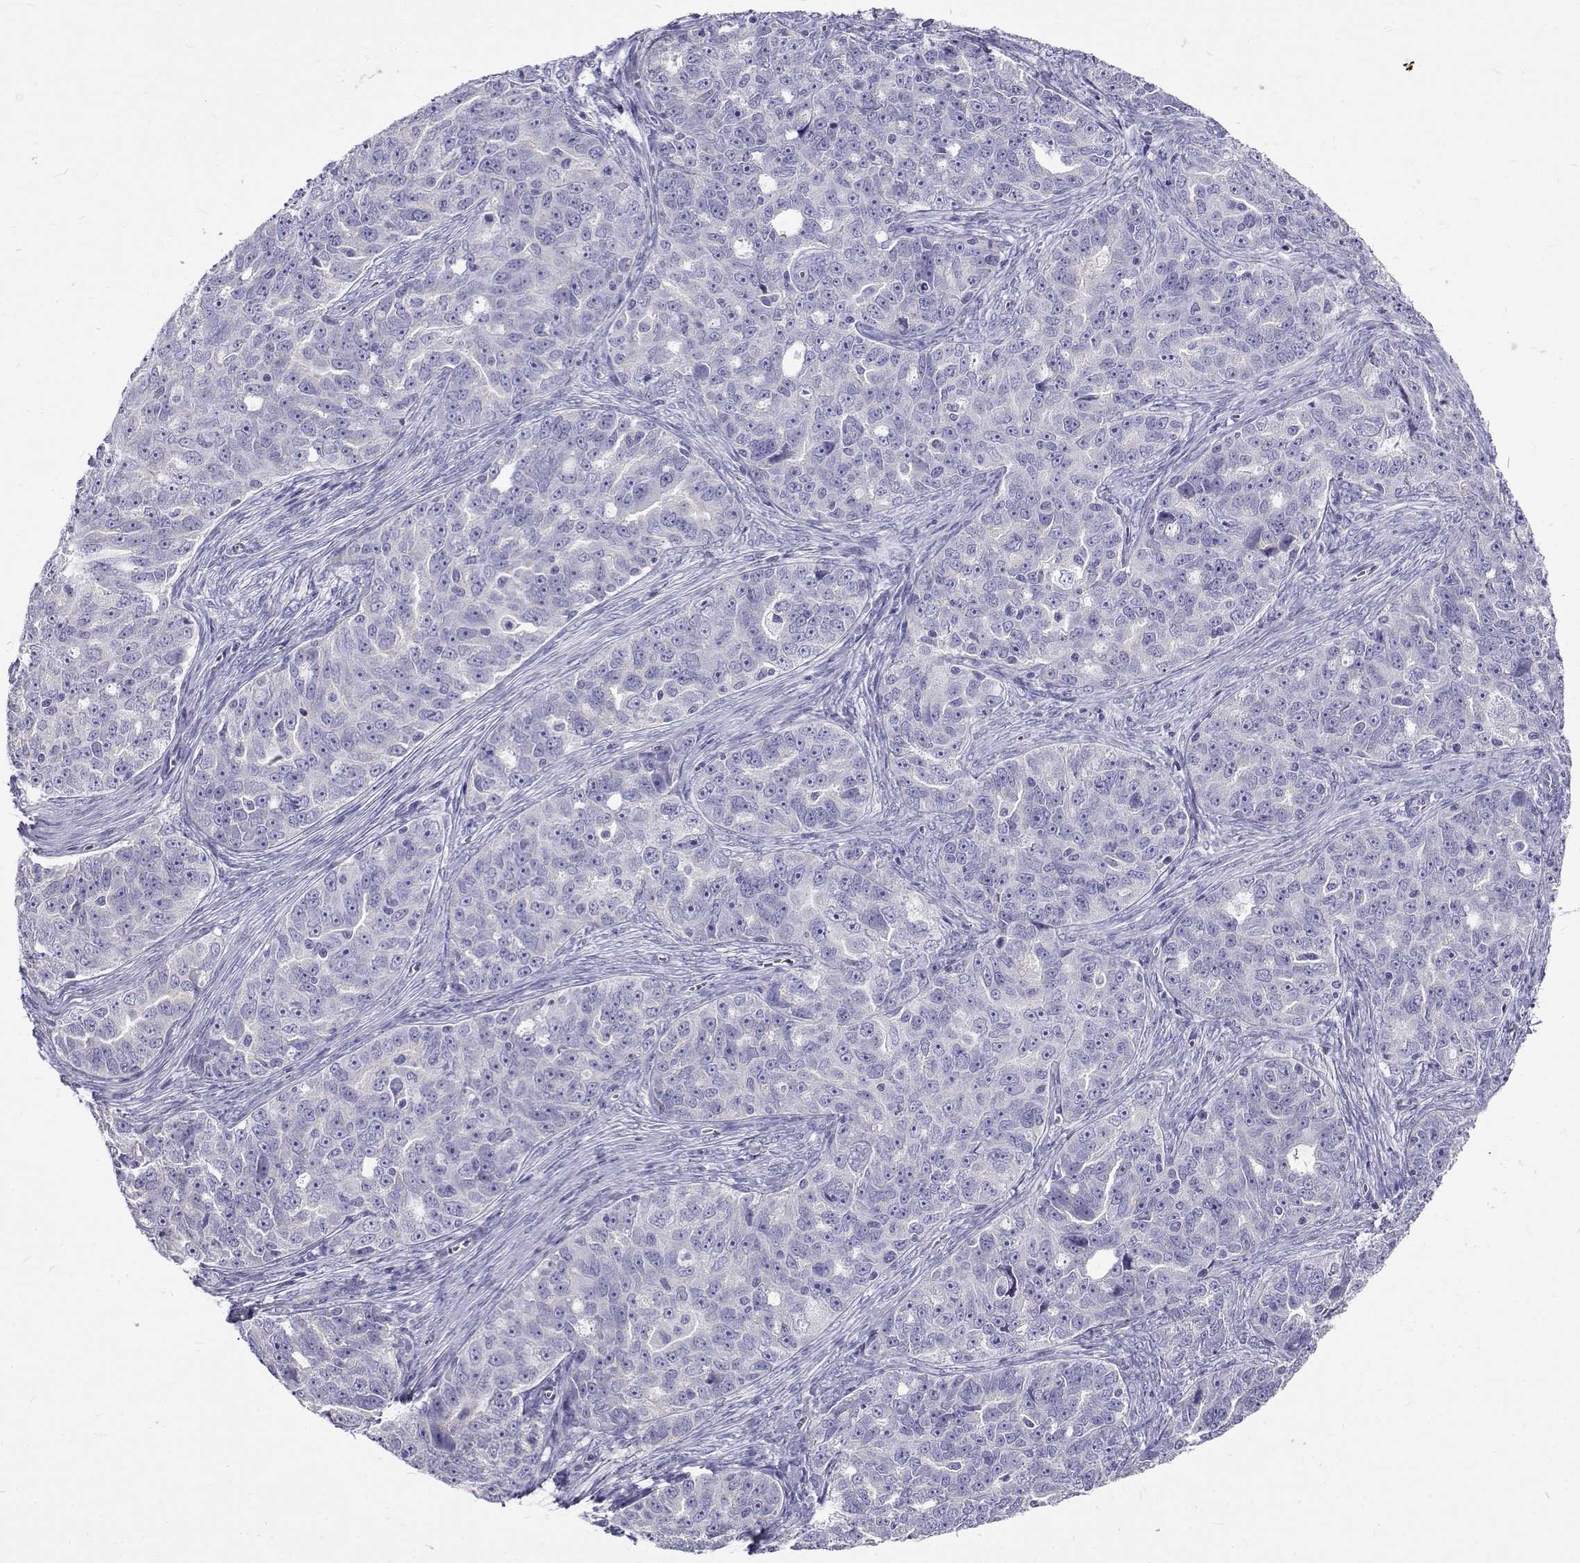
{"staining": {"intensity": "negative", "quantity": "none", "location": "none"}, "tissue": "ovarian cancer", "cell_type": "Tumor cells", "image_type": "cancer", "snomed": [{"axis": "morphology", "description": "Cystadenocarcinoma, serous, NOS"}, {"axis": "topography", "description": "Ovary"}], "caption": "There is no significant expression in tumor cells of ovarian cancer.", "gene": "IGSF1", "patient": {"sex": "female", "age": 51}}